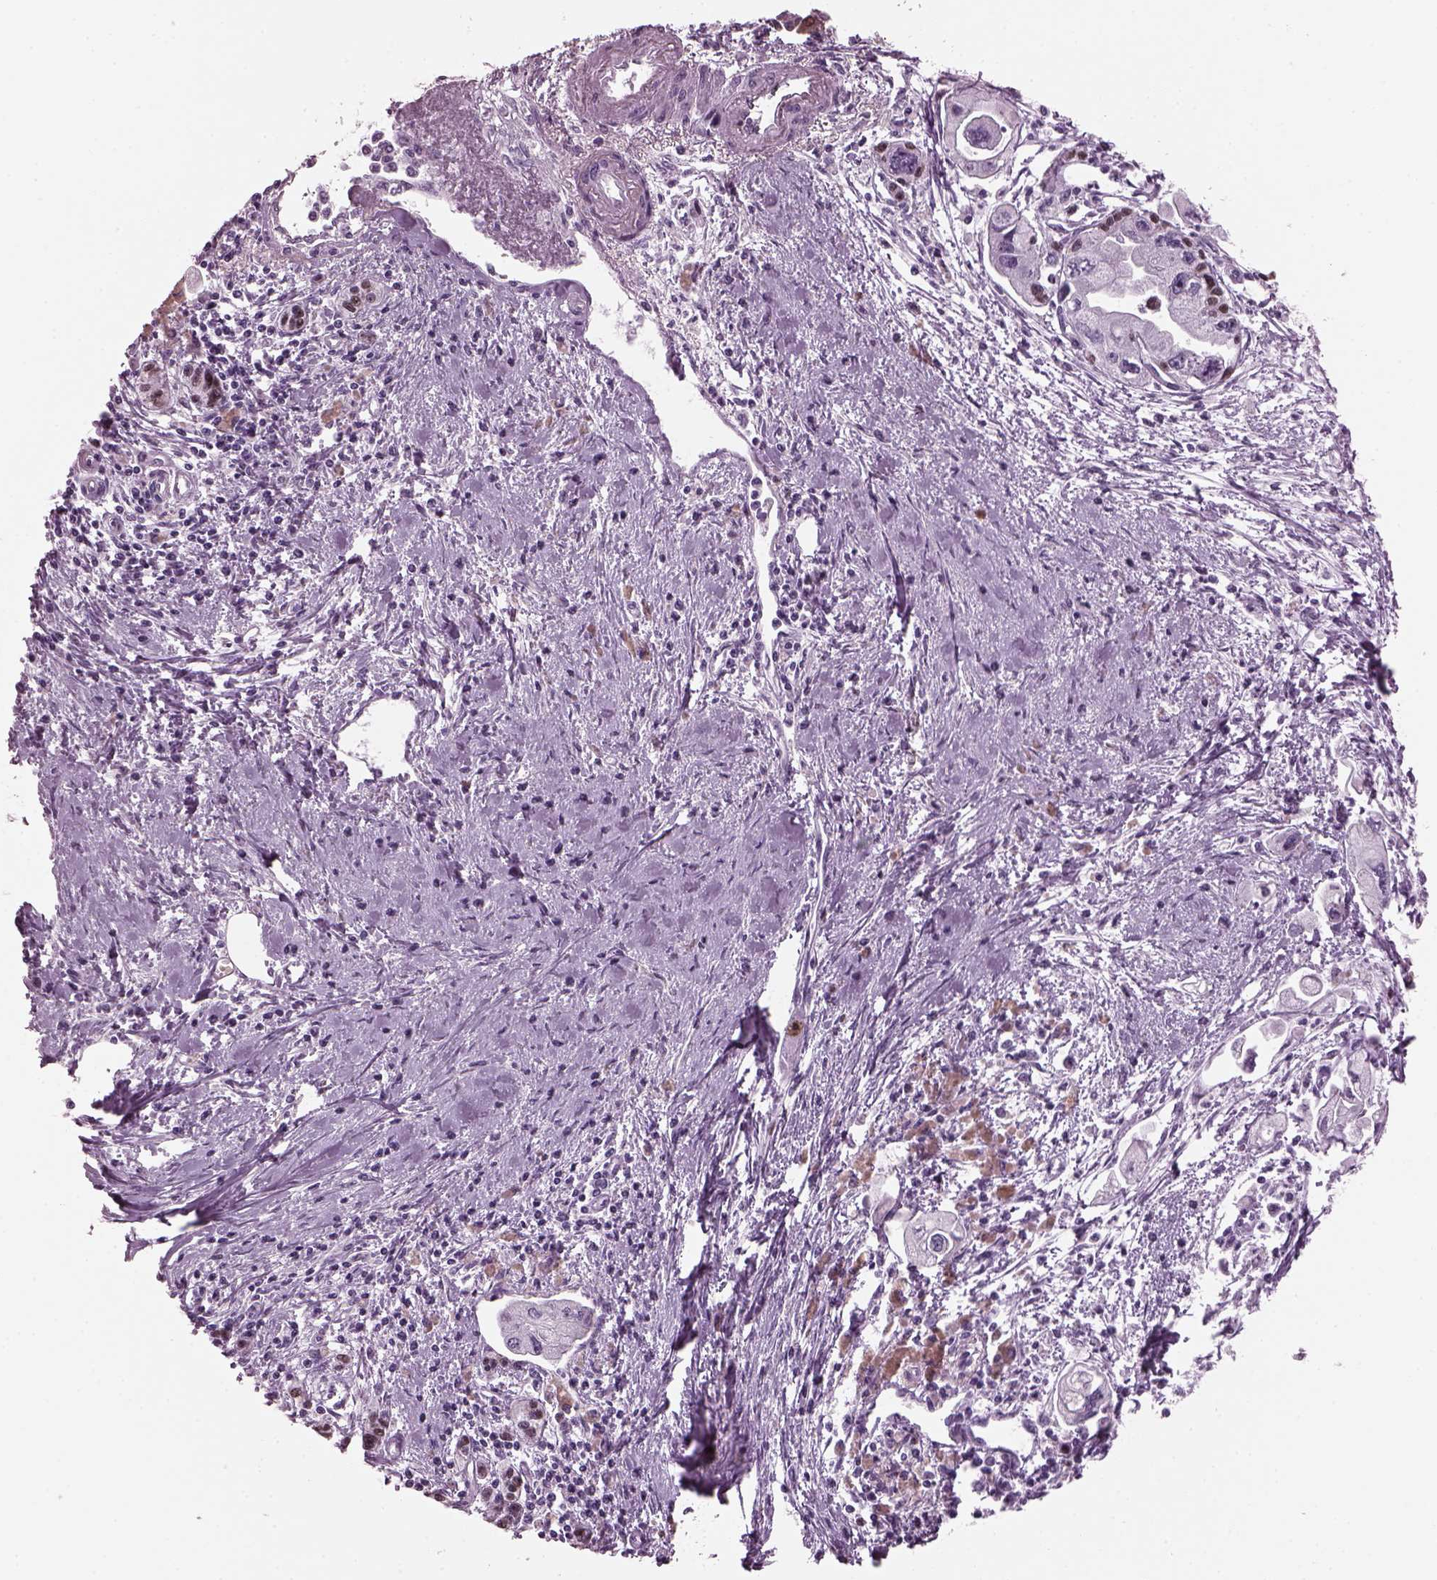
{"staining": {"intensity": "negative", "quantity": "none", "location": "none"}, "tissue": "pancreatic cancer", "cell_type": "Tumor cells", "image_type": "cancer", "snomed": [{"axis": "morphology", "description": "Adenocarcinoma, NOS"}, {"axis": "topography", "description": "Pancreas"}], "caption": "Tumor cells are negative for protein expression in human pancreatic cancer.", "gene": "KRTAP3-2", "patient": {"sex": "male", "age": 70}}